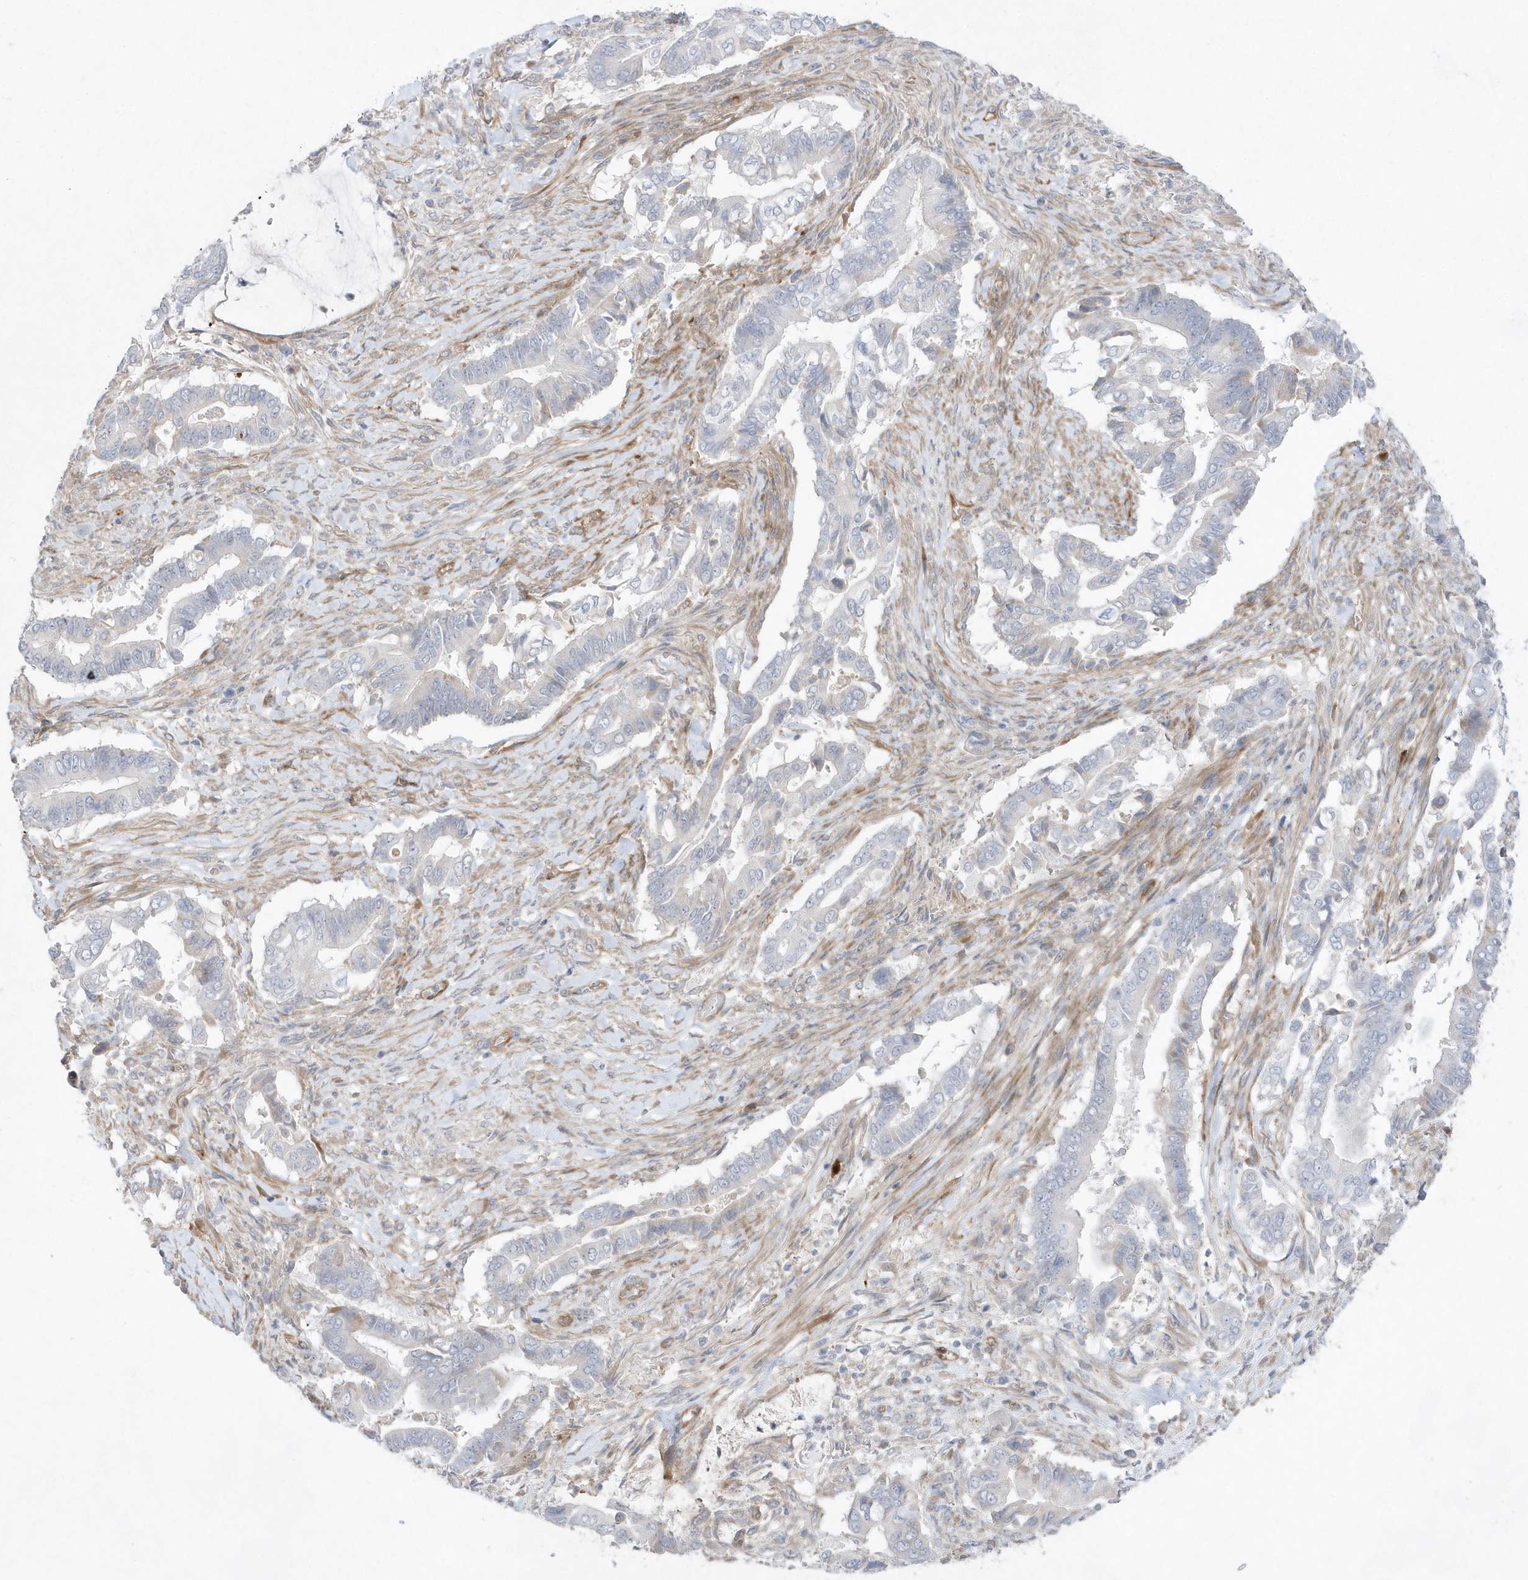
{"staining": {"intensity": "negative", "quantity": "none", "location": "none"}, "tissue": "pancreatic cancer", "cell_type": "Tumor cells", "image_type": "cancer", "snomed": [{"axis": "morphology", "description": "Adenocarcinoma, NOS"}, {"axis": "topography", "description": "Pancreas"}], "caption": "Histopathology image shows no protein expression in tumor cells of adenocarcinoma (pancreatic) tissue.", "gene": "TMEM132B", "patient": {"sex": "male", "age": 68}}